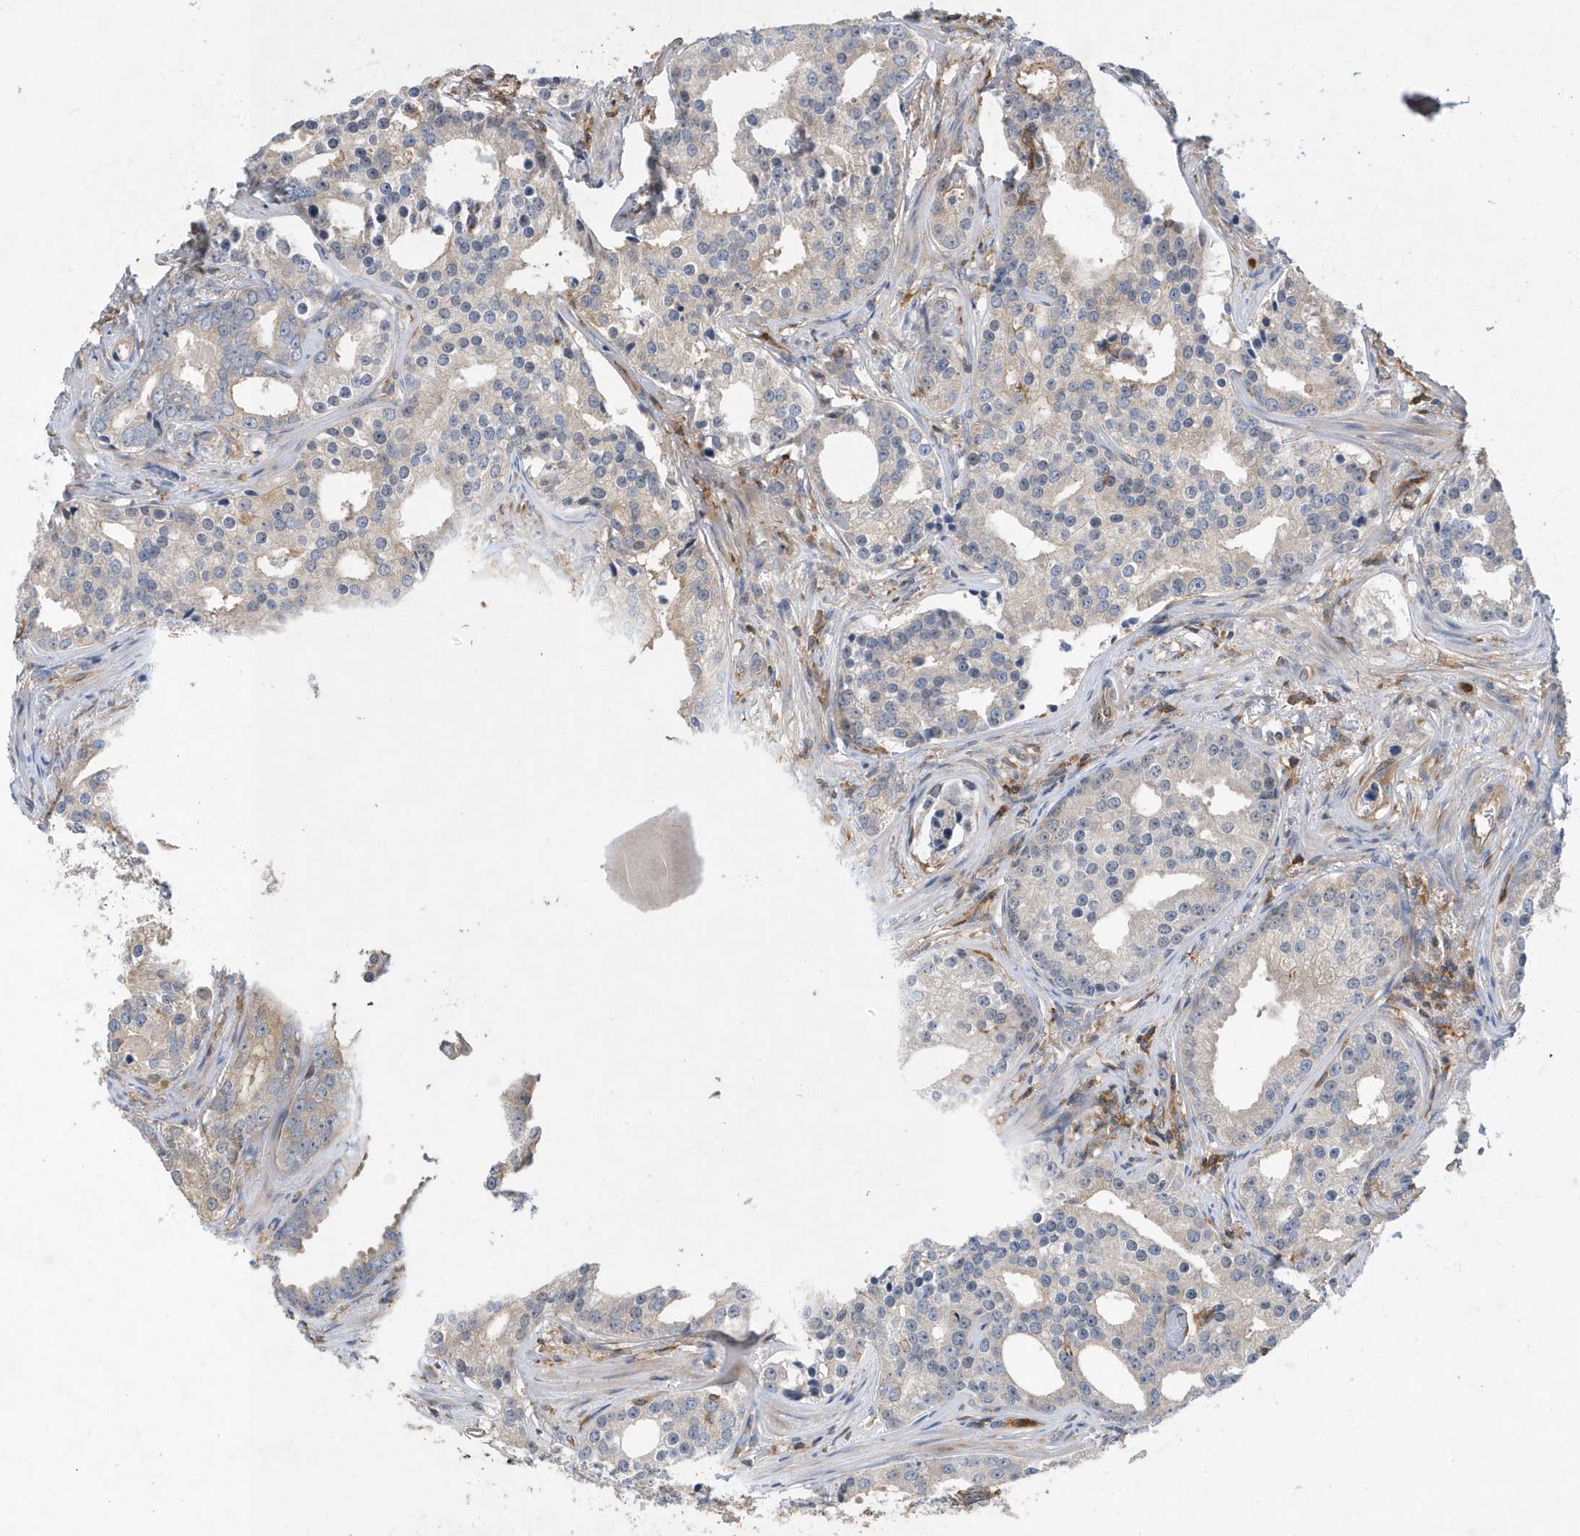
{"staining": {"intensity": "weak", "quantity": "<25%", "location": "cytoplasmic/membranous"}, "tissue": "prostate cancer", "cell_type": "Tumor cells", "image_type": "cancer", "snomed": [{"axis": "morphology", "description": "Adenocarcinoma, High grade"}, {"axis": "topography", "description": "Prostate"}], "caption": "Photomicrograph shows no significant protein expression in tumor cells of prostate cancer (adenocarcinoma (high-grade)). (DAB immunohistochemistry (IHC) with hematoxylin counter stain).", "gene": "LAPTM4A", "patient": {"sex": "male", "age": 62}}